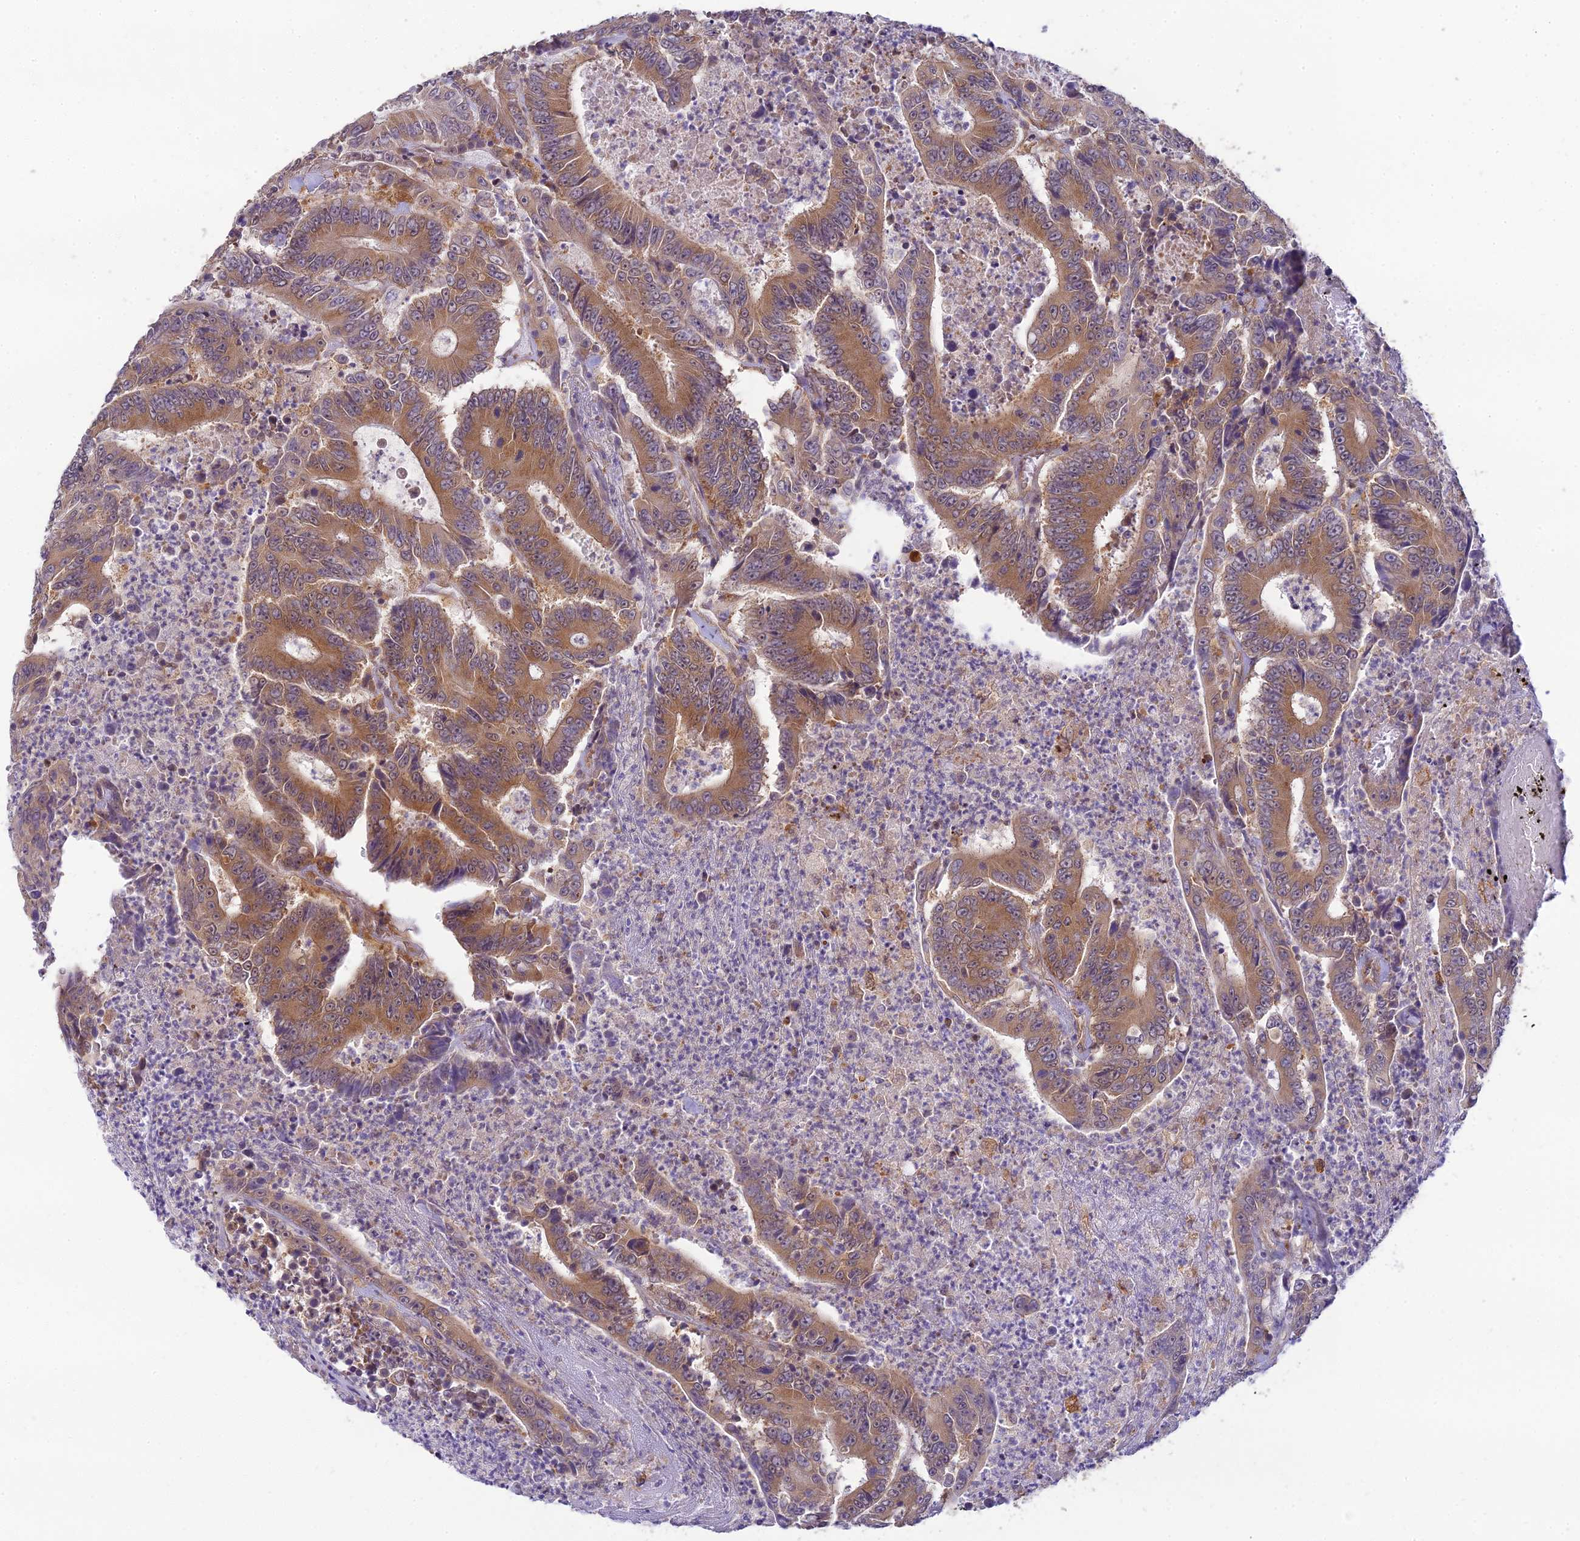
{"staining": {"intensity": "moderate", "quantity": ">75%", "location": "cytoplasmic/membranous"}, "tissue": "colorectal cancer", "cell_type": "Tumor cells", "image_type": "cancer", "snomed": [{"axis": "morphology", "description": "Adenocarcinoma, NOS"}, {"axis": "topography", "description": "Colon"}], "caption": "Colorectal adenocarcinoma tissue displays moderate cytoplasmic/membranous expression in approximately >75% of tumor cells, visualized by immunohistochemistry.", "gene": "SKIC8", "patient": {"sex": "male", "age": 83}}